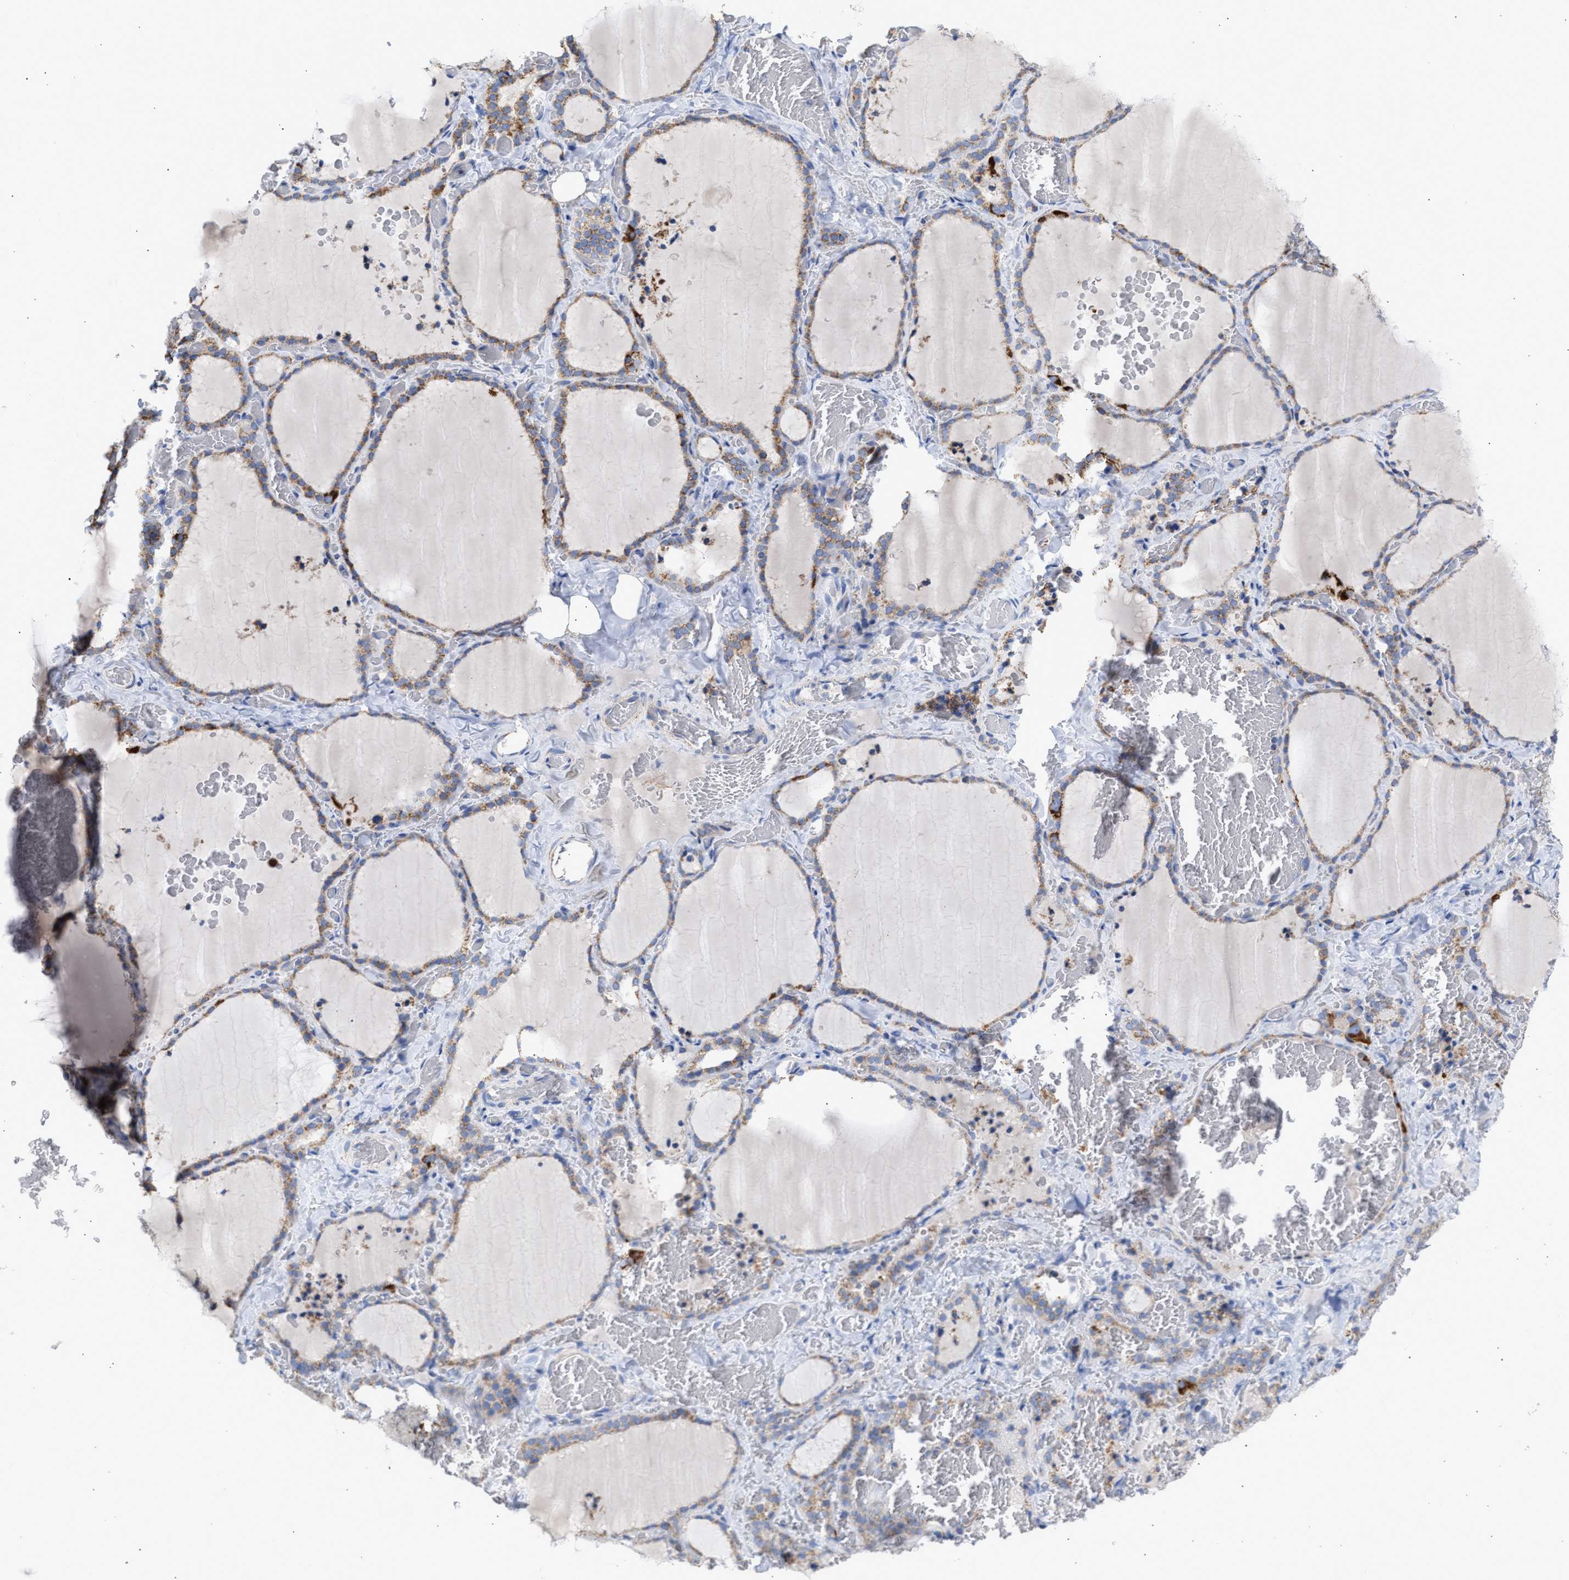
{"staining": {"intensity": "moderate", "quantity": ">75%", "location": "cytoplasmic/membranous"}, "tissue": "thyroid gland", "cell_type": "Glandular cells", "image_type": "normal", "snomed": [{"axis": "morphology", "description": "Normal tissue, NOS"}, {"axis": "topography", "description": "Thyroid gland"}], "caption": "An image of human thyroid gland stained for a protein demonstrates moderate cytoplasmic/membranous brown staining in glandular cells. The staining was performed using DAB (3,3'-diaminobenzidine), with brown indicating positive protein expression. Nuclei are stained blue with hematoxylin.", "gene": "ACOT13", "patient": {"sex": "female", "age": 22}}